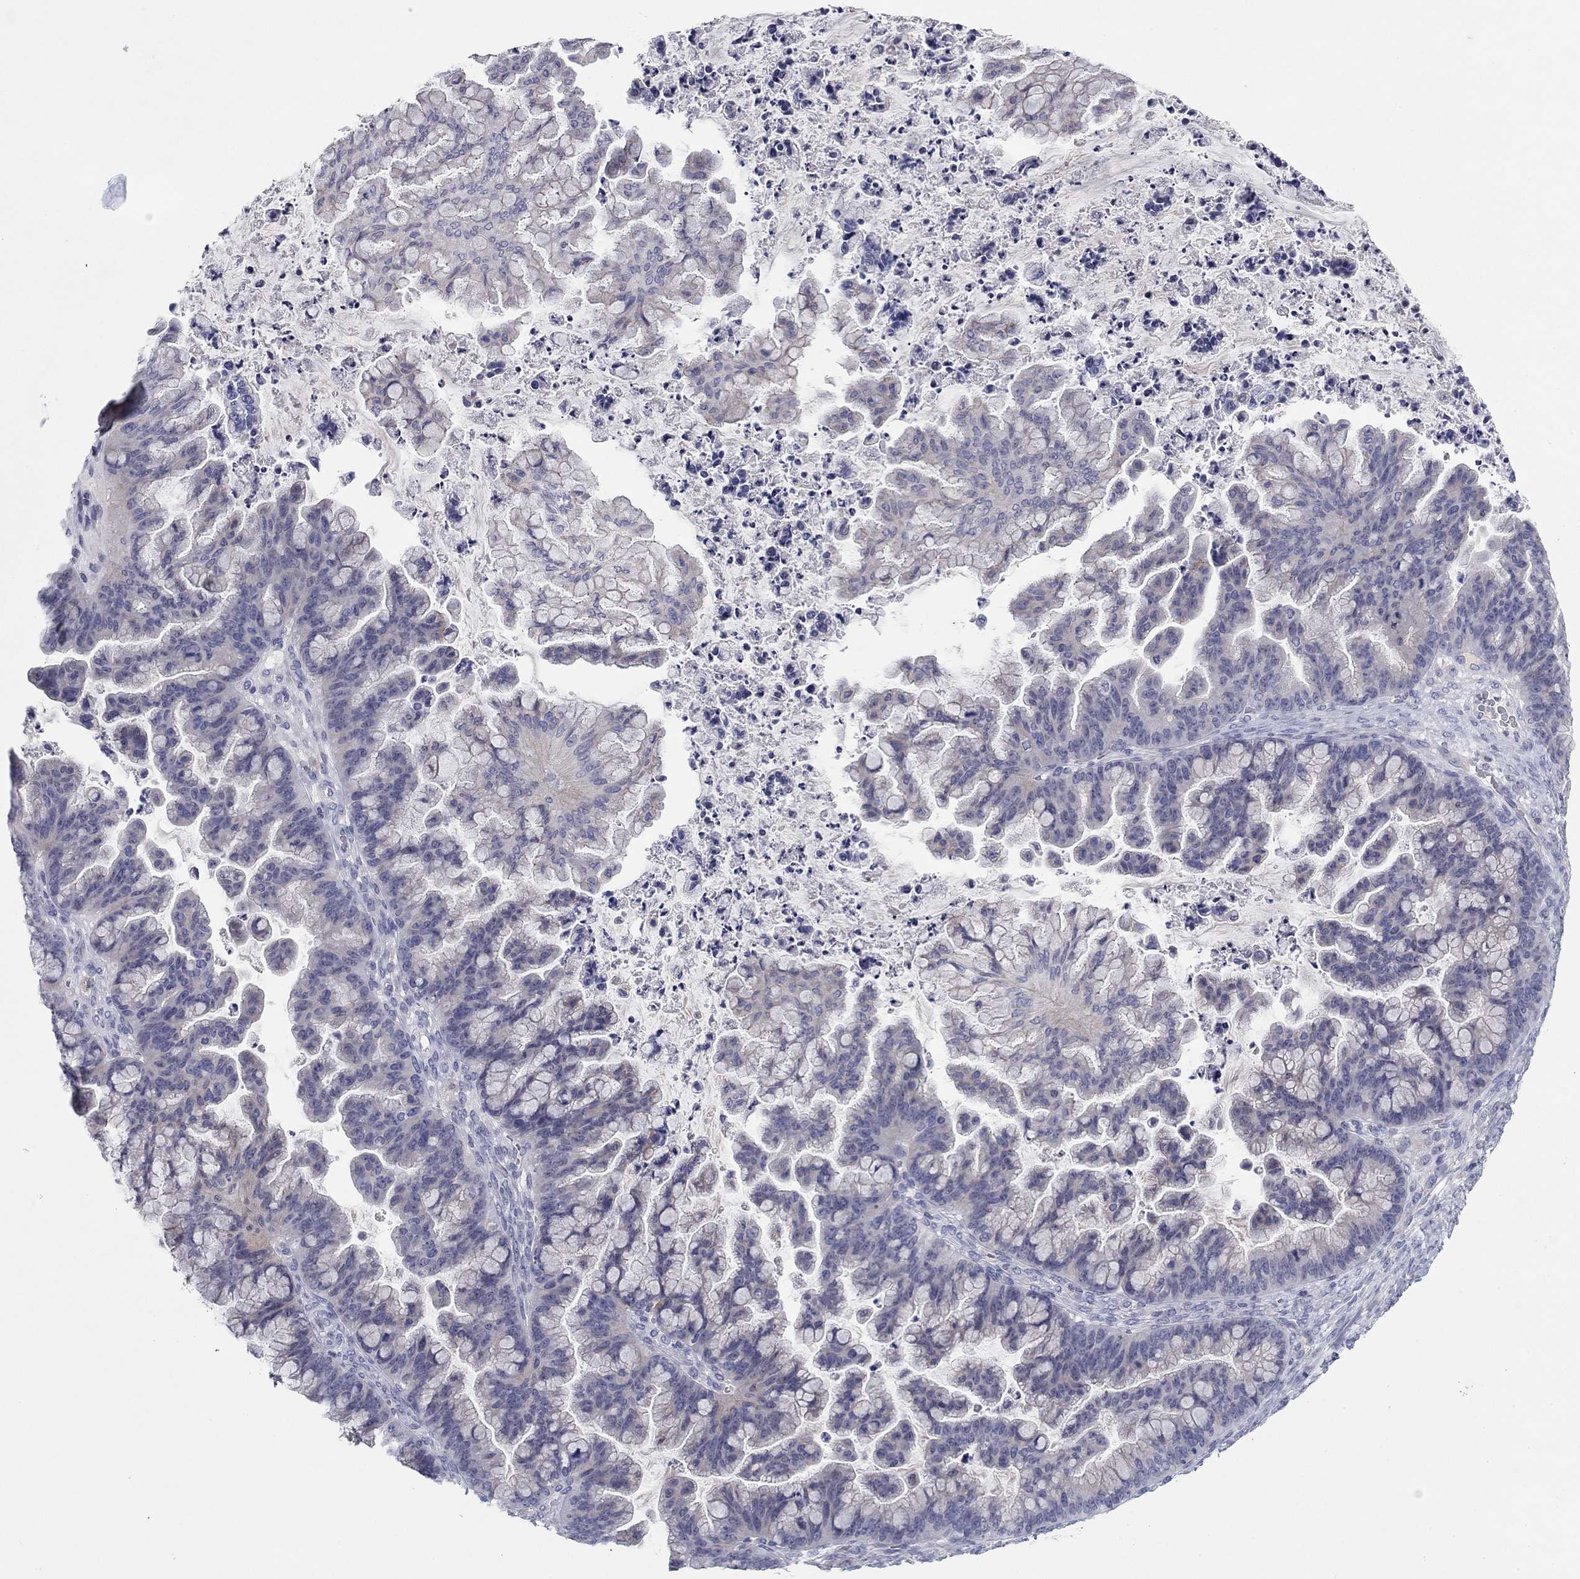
{"staining": {"intensity": "negative", "quantity": "none", "location": "none"}, "tissue": "ovarian cancer", "cell_type": "Tumor cells", "image_type": "cancer", "snomed": [{"axis": "morphology", "description": "Cystadenocarcinoma, mucinous, NOS"}, {"axis": "topography", "description": "Ovary"}], "caption": "Protein analysis of ovarian cancer (mucinous cystadenocarcinoma) reveals no significant positivity in tumor cells. (DAB (3,3'-diaminobenzidine) immunohistochemistry visualized using brightfield microscopy, high magnification).", "gene": "CNTNAP4", "patient": {"sex": "female", "age": 67}}